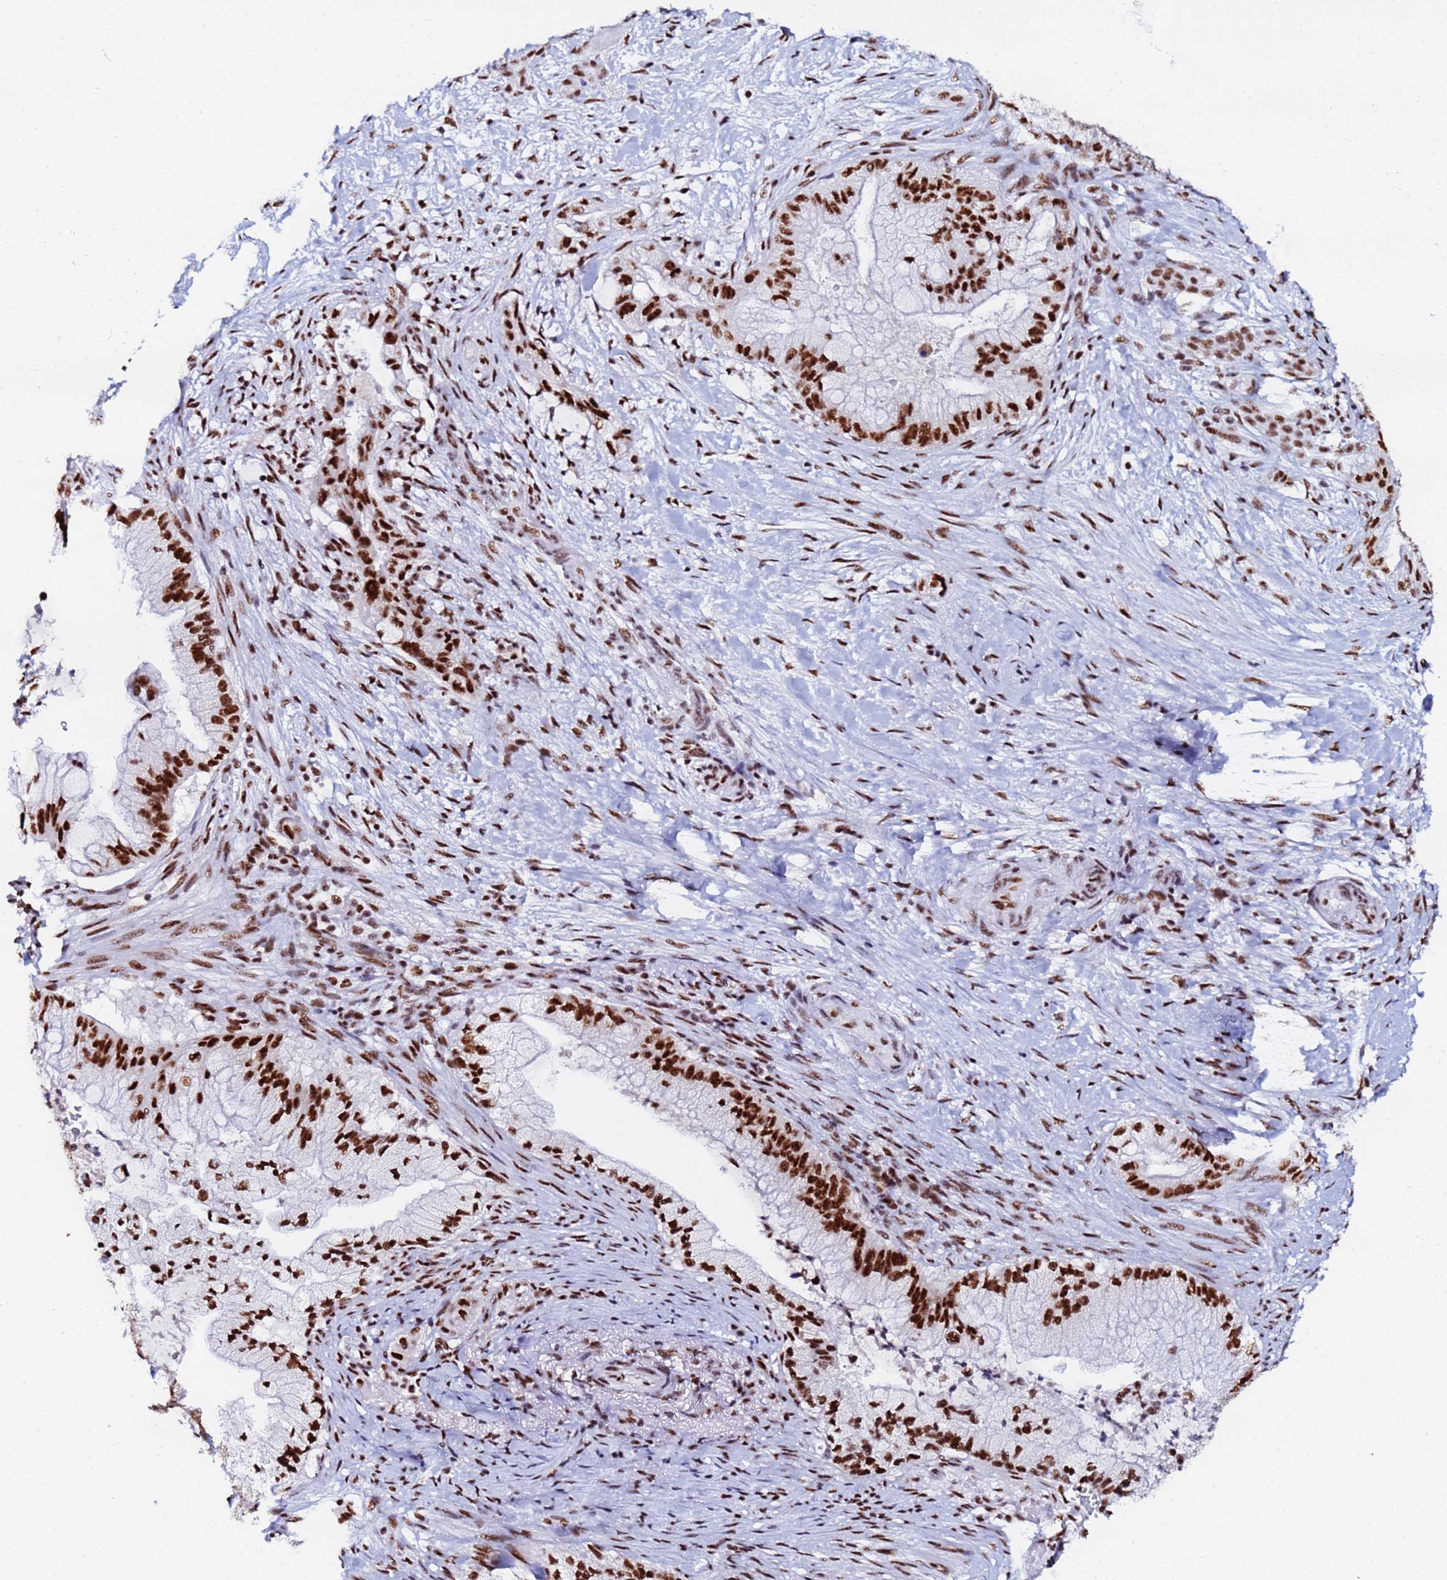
{"staining": {"intensity": "strong", "quantity": ">75%", "location": "nuclear"}, "tissue": "pancreatic cancer", "cell_type": "Tumor cells", "image_type": "cancer", "snomed": [{"axis": "morphology", "description": "Adenocarcinoma, NOS"}, {"axis": "topography", "description": "Pancreas"}], "caption": "Immunohistochemical staining of pancreatic adenocarcinoma exhibits high levels of strong nuclear staining in approximately >75% of tumor cells.", "gene": "SNRPA1", "patient": {"sex": "male", "age": 44}}